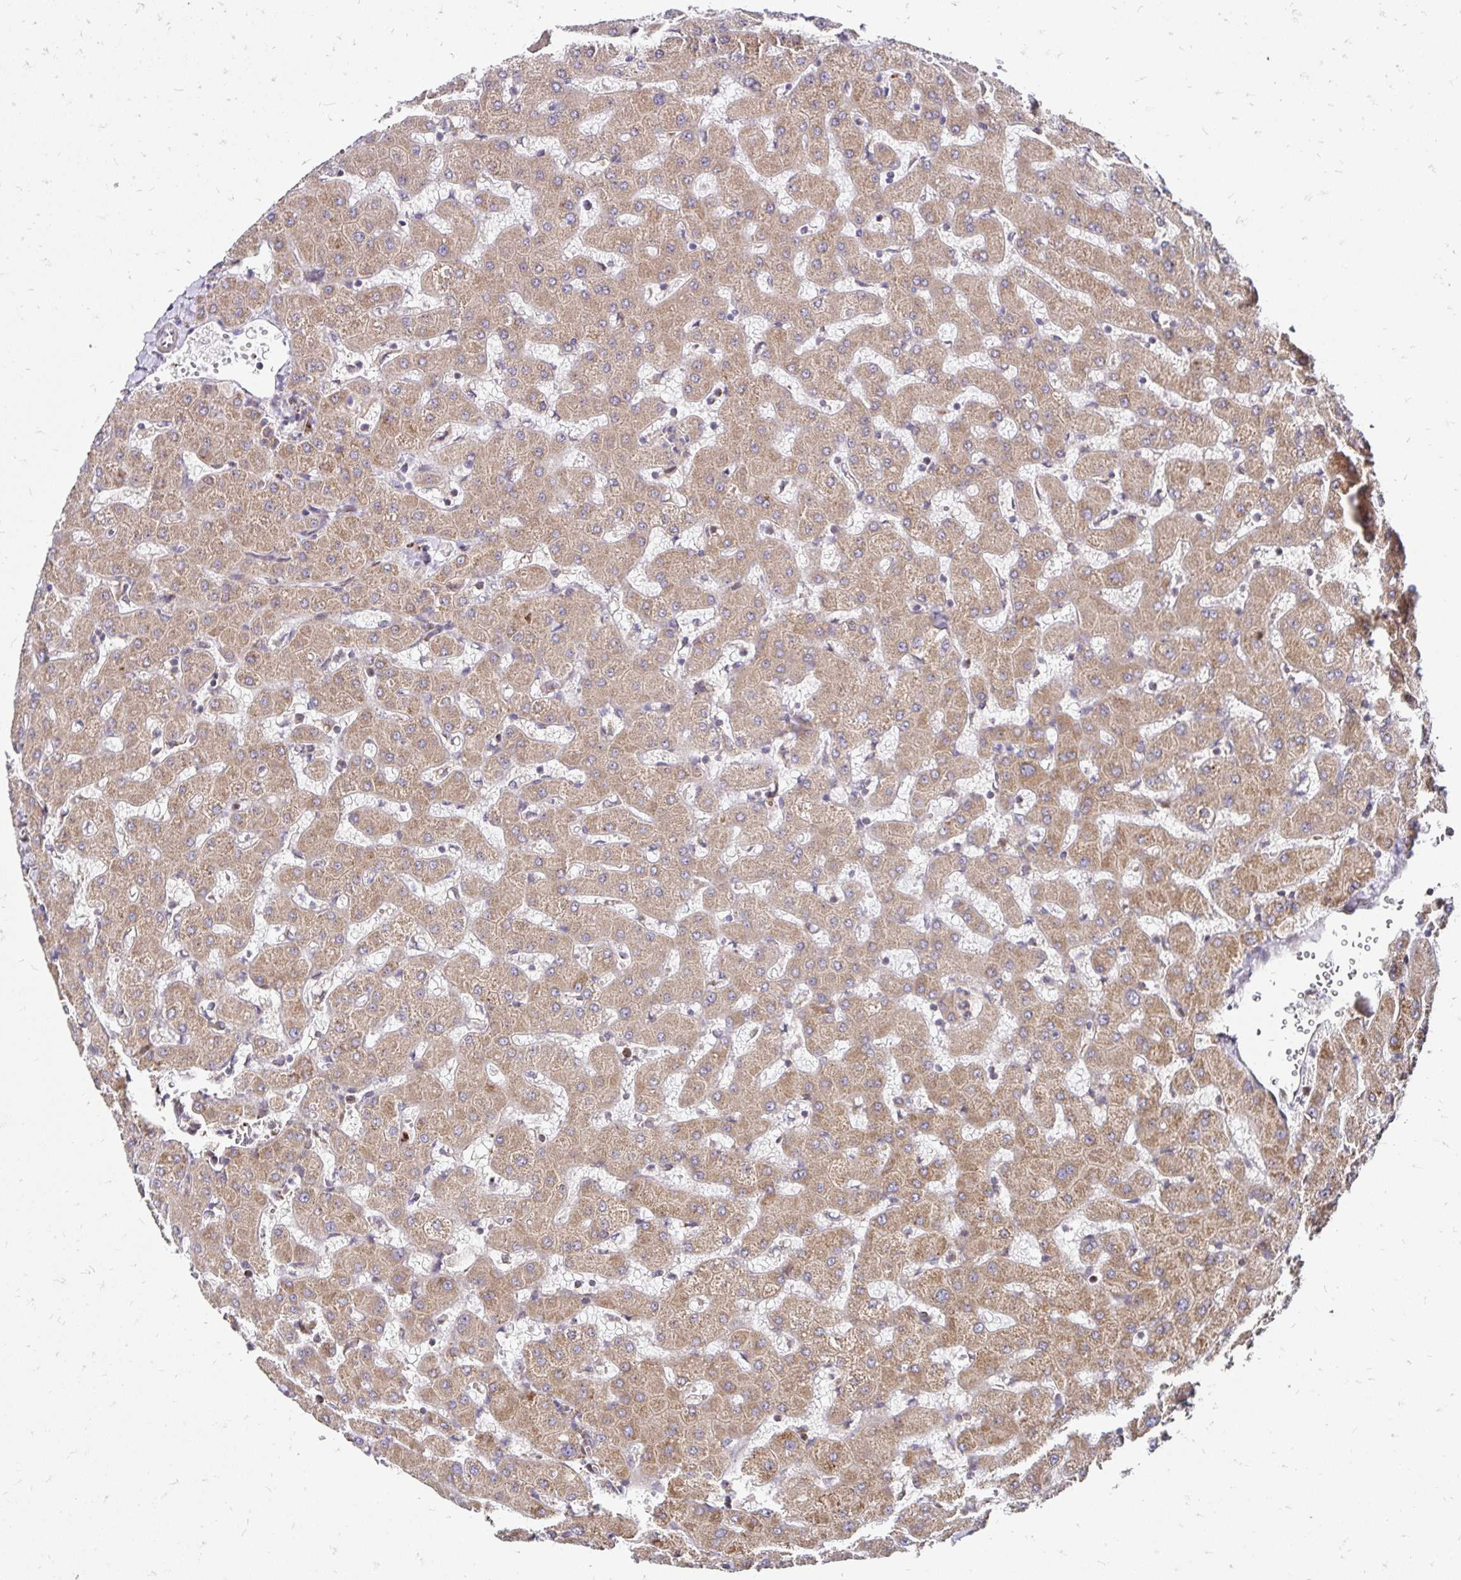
{"staining": {"intensity": "moderate", "quantity": ">75%", "location": "cytoplasmic/membranous"}, "tissue": "liver", "cell_type": "Cholangiocytes", "image_type": "normal", "snomed": [{"axis": "morphology", "description": "Normal tissue, NOS"}, {"axis": "topography", "description": "Liver"}], "caption": "Approximately >75% of cholangiocytes in unremarkable human liver reveal moderate cytoplasmic/membranous protein staining as visualized by brown immunohistochemical staining.", "gene": "ZW10", "patient": {"sex": "female", "age": 63}}